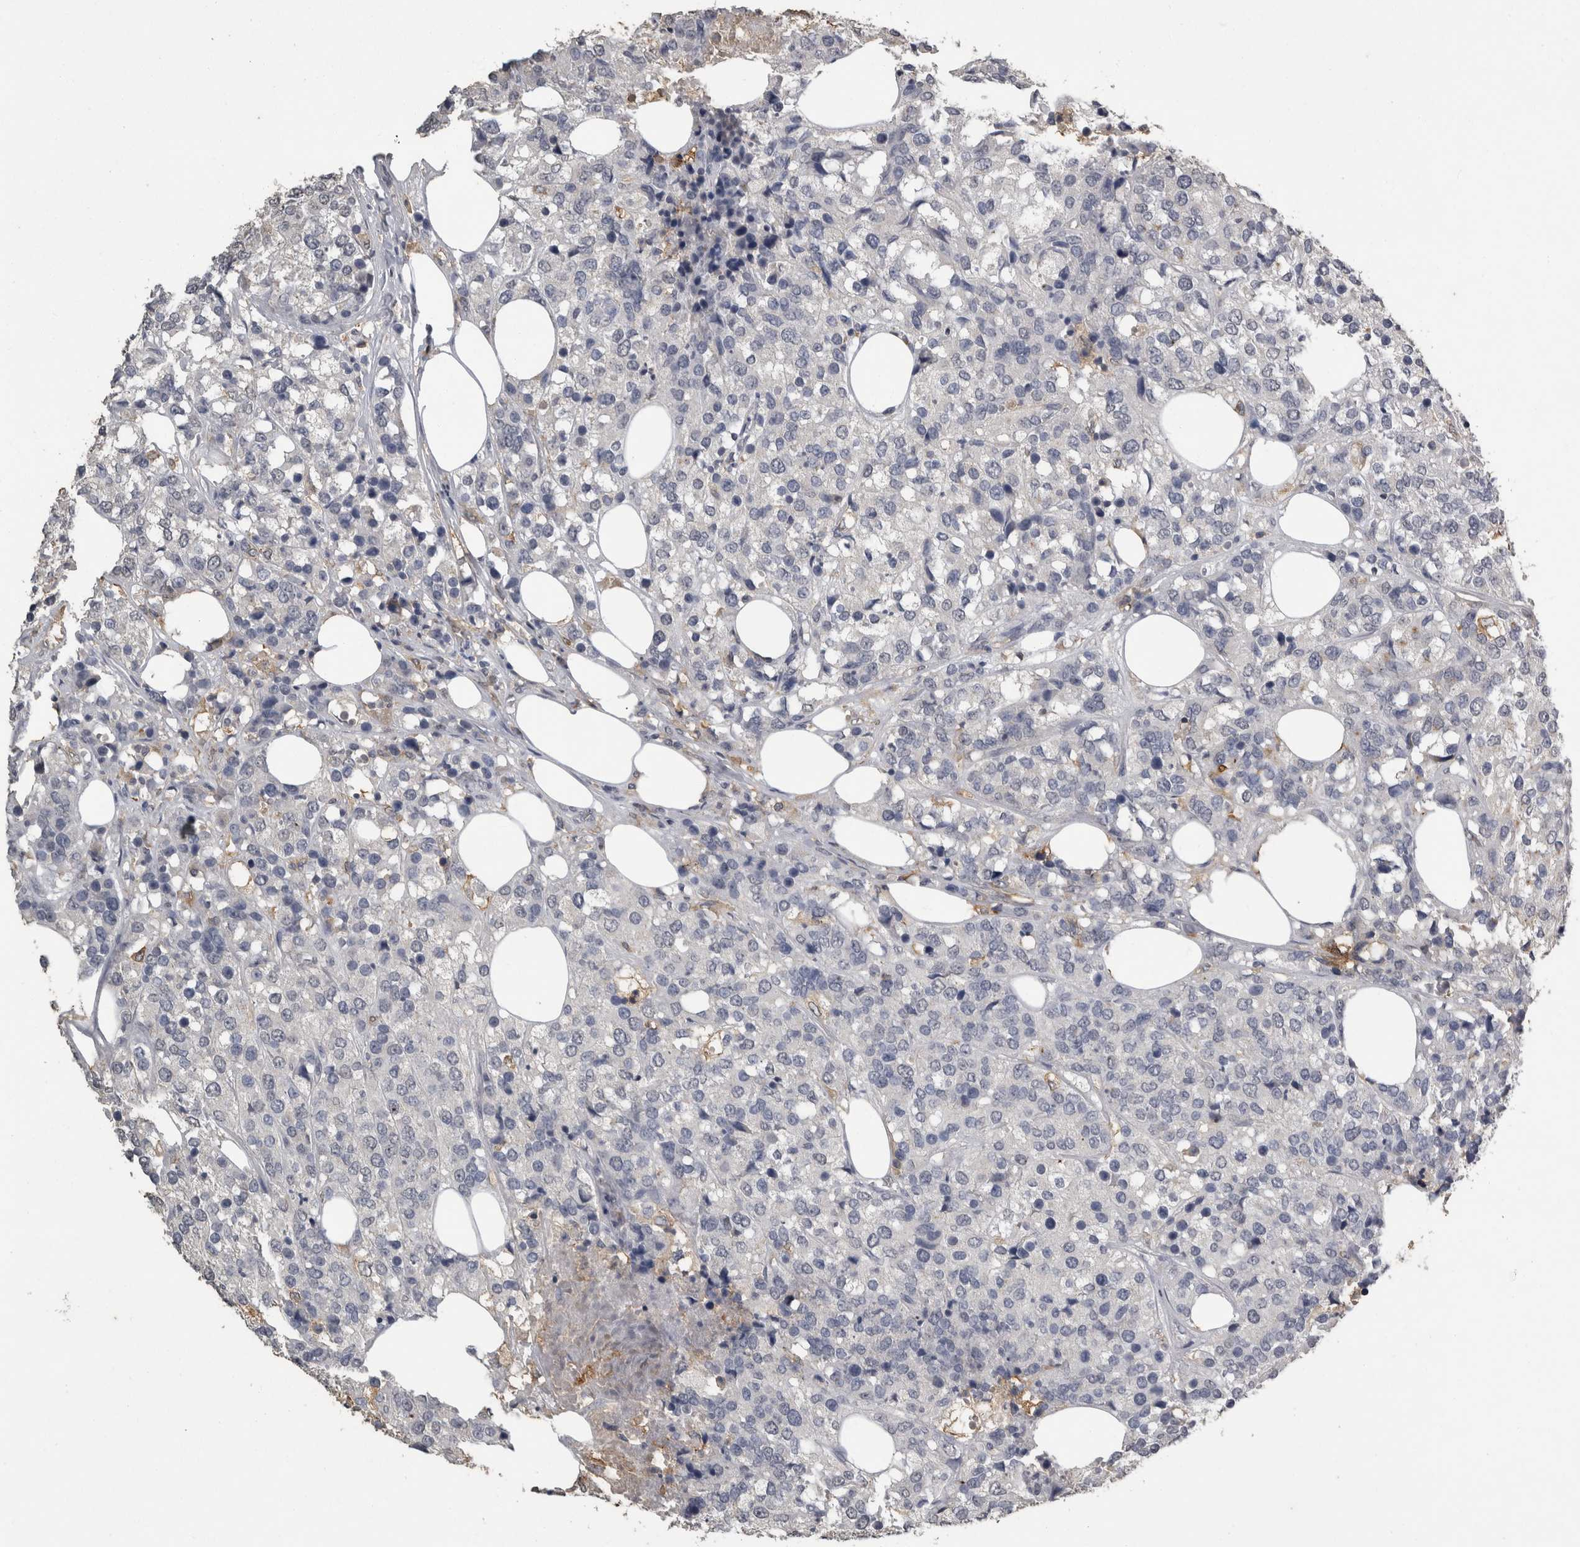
{"staining": {"intensity": "negative", "quantity": "none", "location": "none"}, "tissue": "breast cancer", "cell_type": "Tumor cells", "image_type": "cancer", "snomed": [{"axis": "morphology", "description": "Lobular carcinoma"}, {"axis": "topography", "description": "Breast"}], "caption": "A high-resolution photomicrograph shows IHC staining of breast lobular carcinoma, which demonstrates no significant expression in tumor cells. The staining was performed using DAB (3,3'-diaminobenzidine) to visualize the protein expression in brown, while the nuclei were stained in blue with hematoxylin (Magnification: 20x).", "gene": "PIK3AP1", "patient": {"sex": "female", "age": 59}}